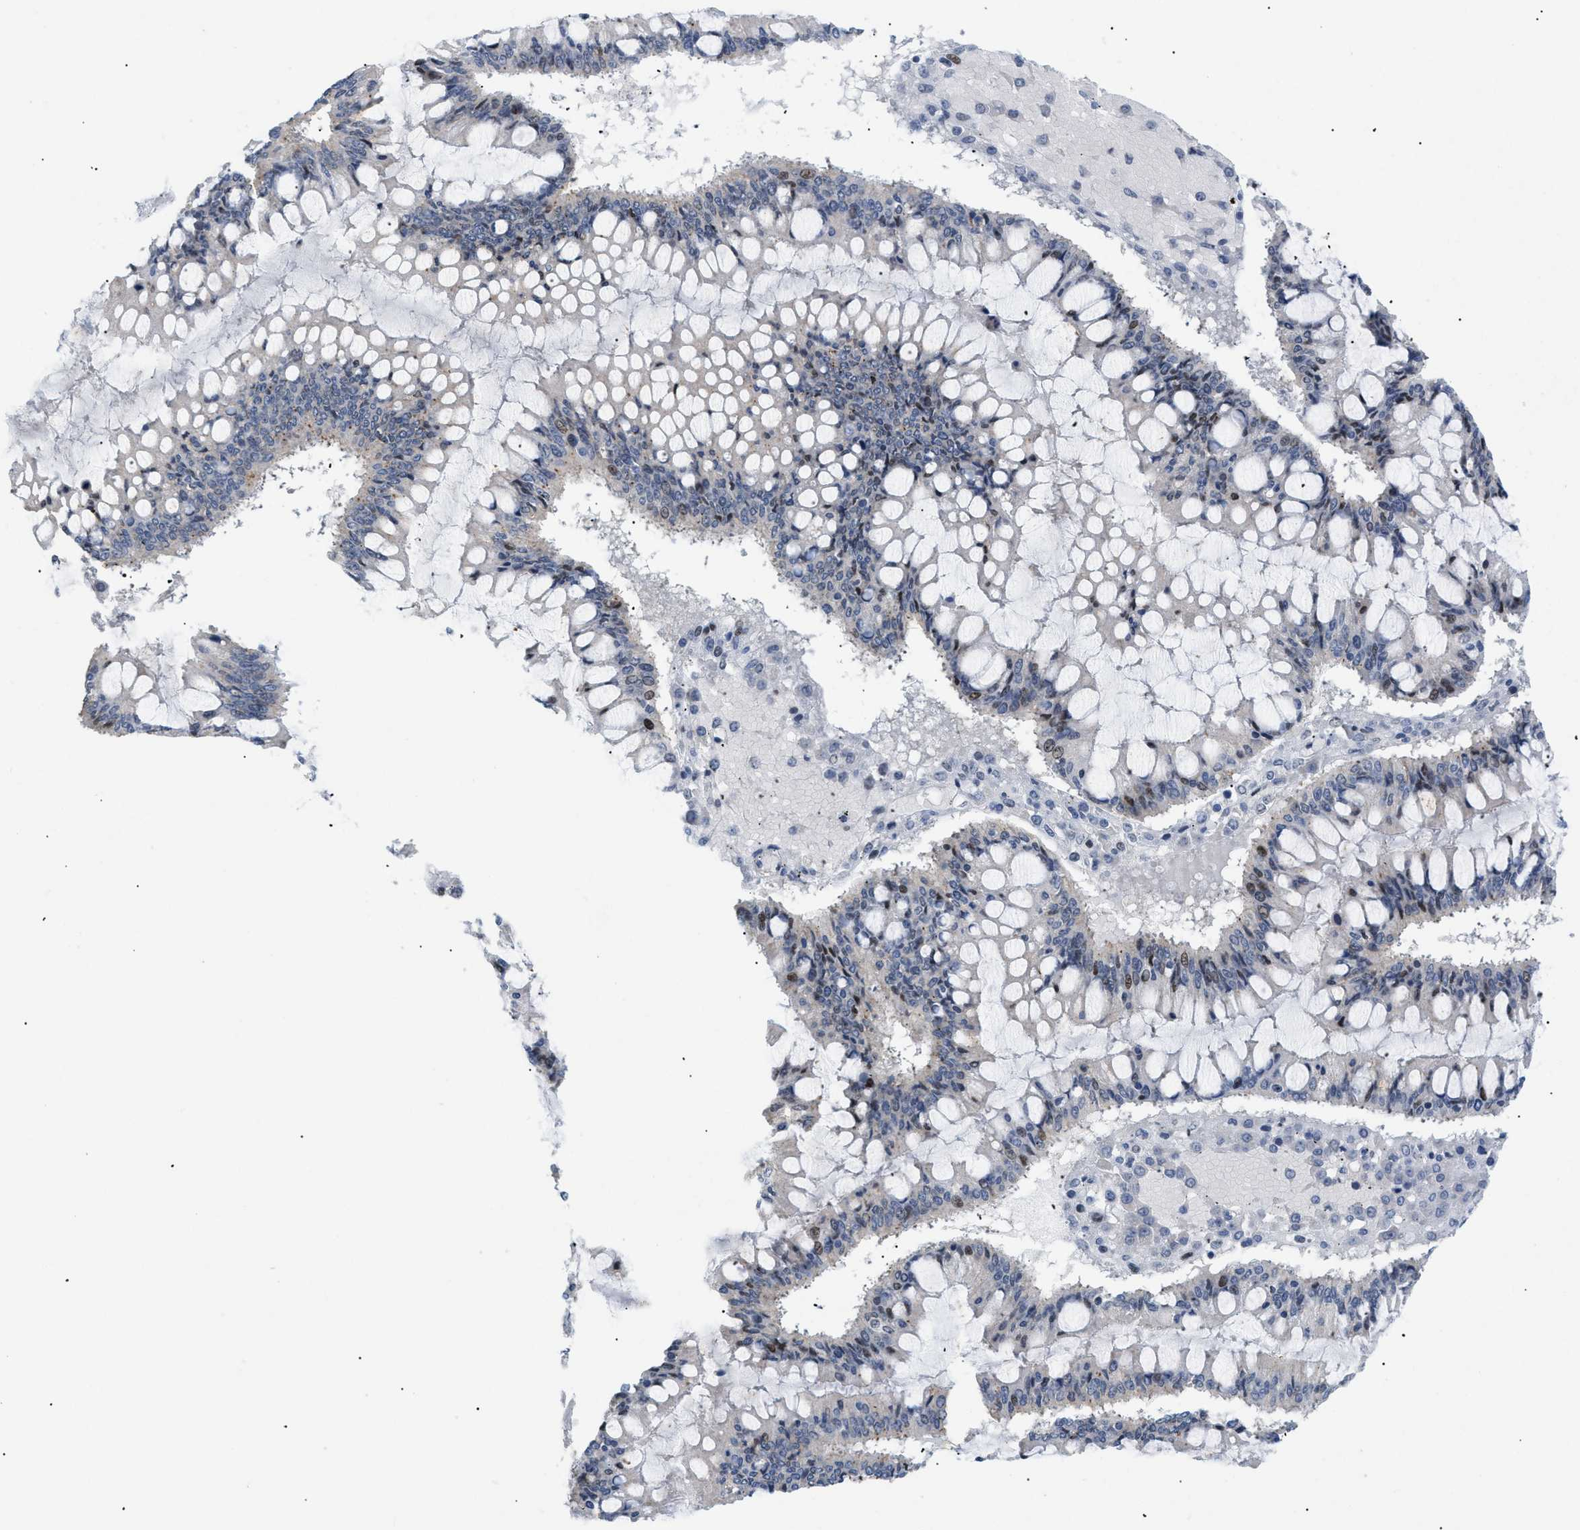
{"staining": {"intensity": "weak", "quantity": "<25%", "location": "nuclear"}, "tissue": "ovarian cancer", "cell_type": "Tumor cells", "image_type": "cancer", "snomed": [{"axis": "morphology", "description": "Cystadenocarcinoma, mucinous, NOS"}, {"axis": "topography", "description": "Ovary"}], "caption": "Ovarian mucinous cystadenocarcinoma stained for a protein using IHC reveals no staining tumor cells.", "gene": "MED1", "patient": {"sex": "female", "age": 73}}